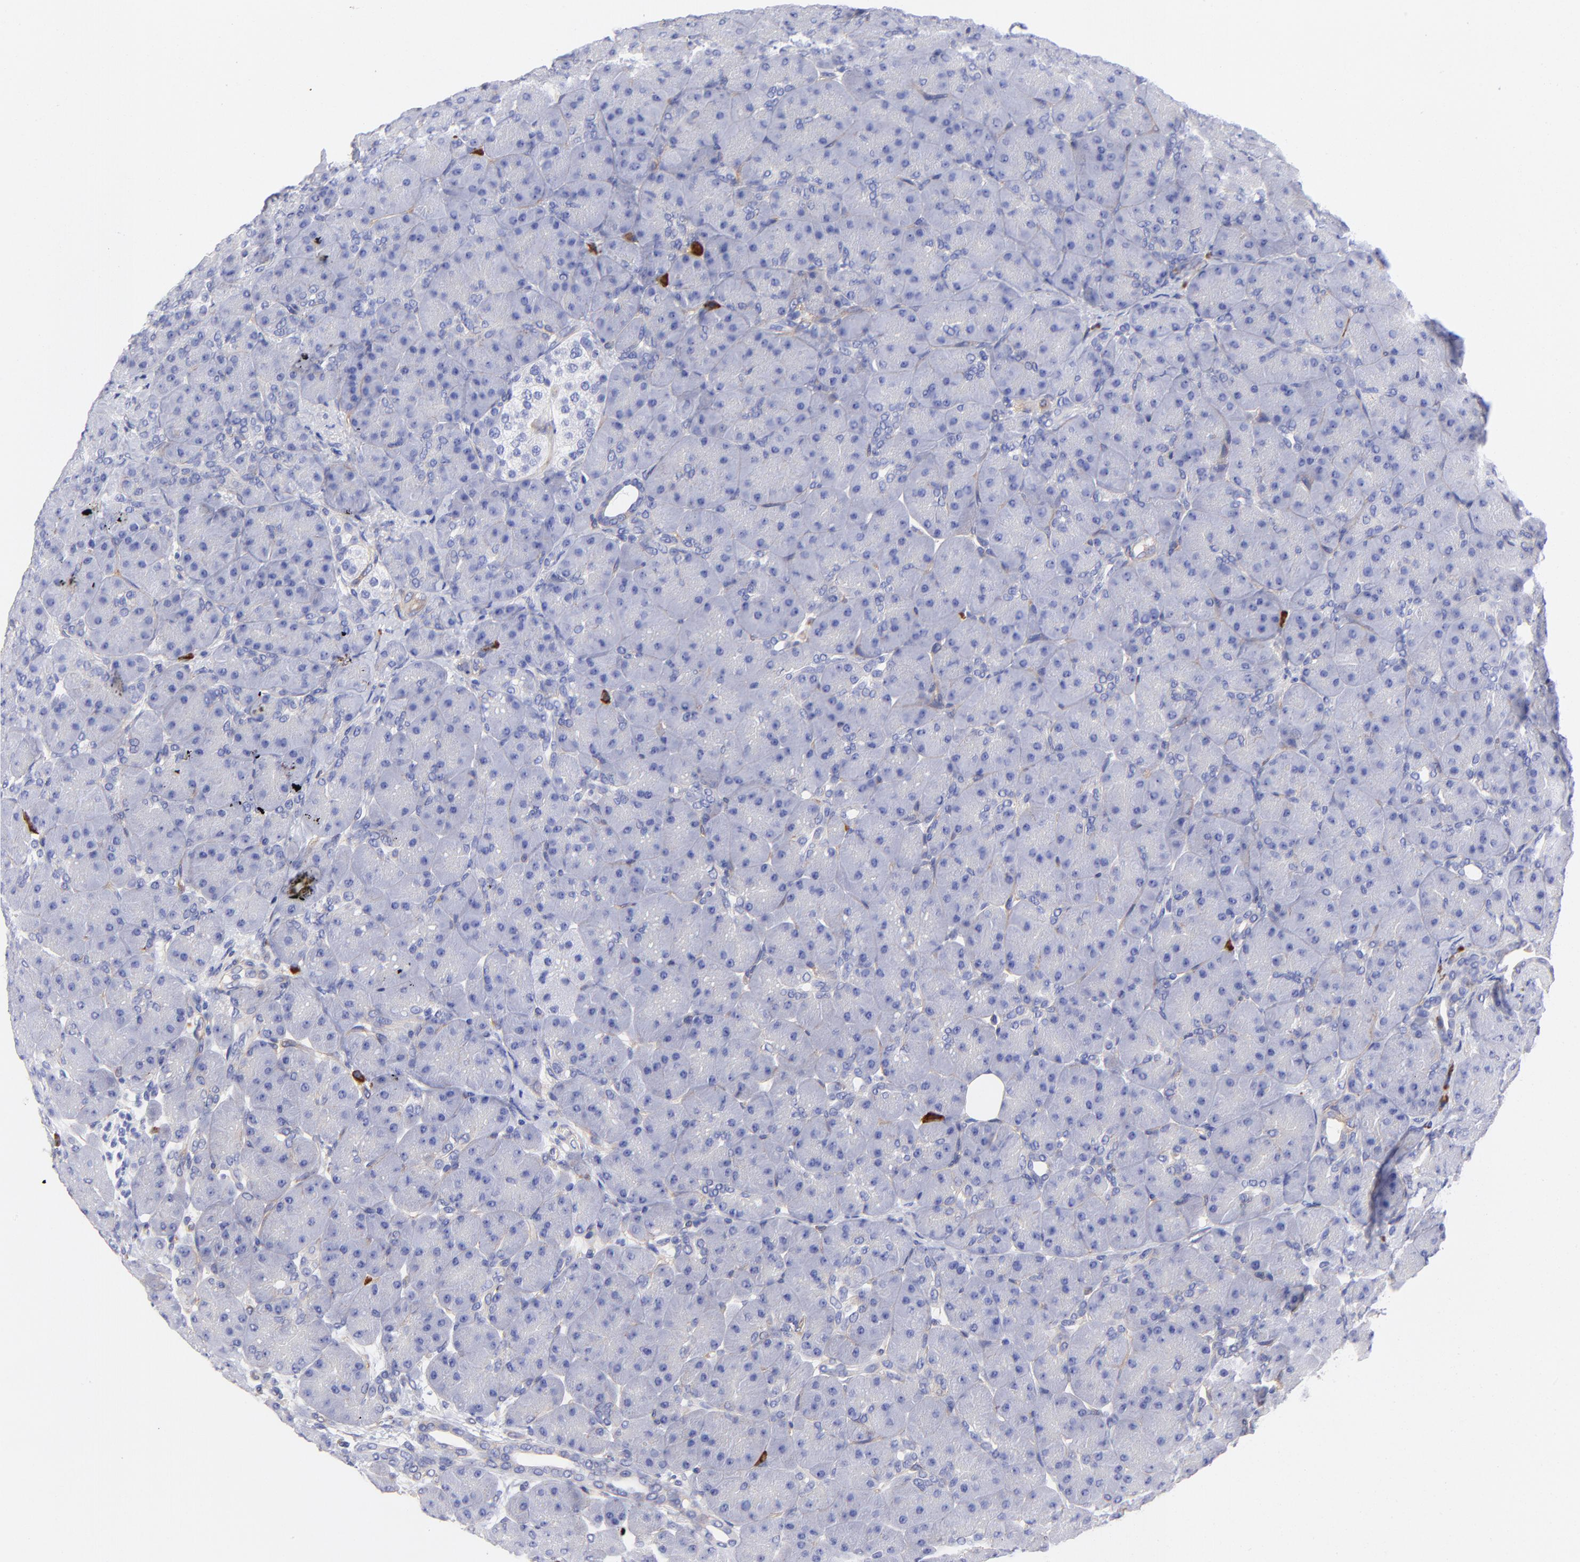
{"staining": {"intensity": "negative", "quantity": "none", "location": "none"}, "tissue": "pancreas", "cell_type": "Exocrine glandular cells", "image_type": "normal", "snomed": [{"axis": "morphology", "description": "Normal tissue, NOS"}, {"axis": "topography", "description": "Pancreas"}], "caption": "Immunohistochemistry of benign pancreas demonstrates no expression in exocrine glandular cells.", "gene": "PPFIBP1", "patient": {"sex": "male", "age": 66}}